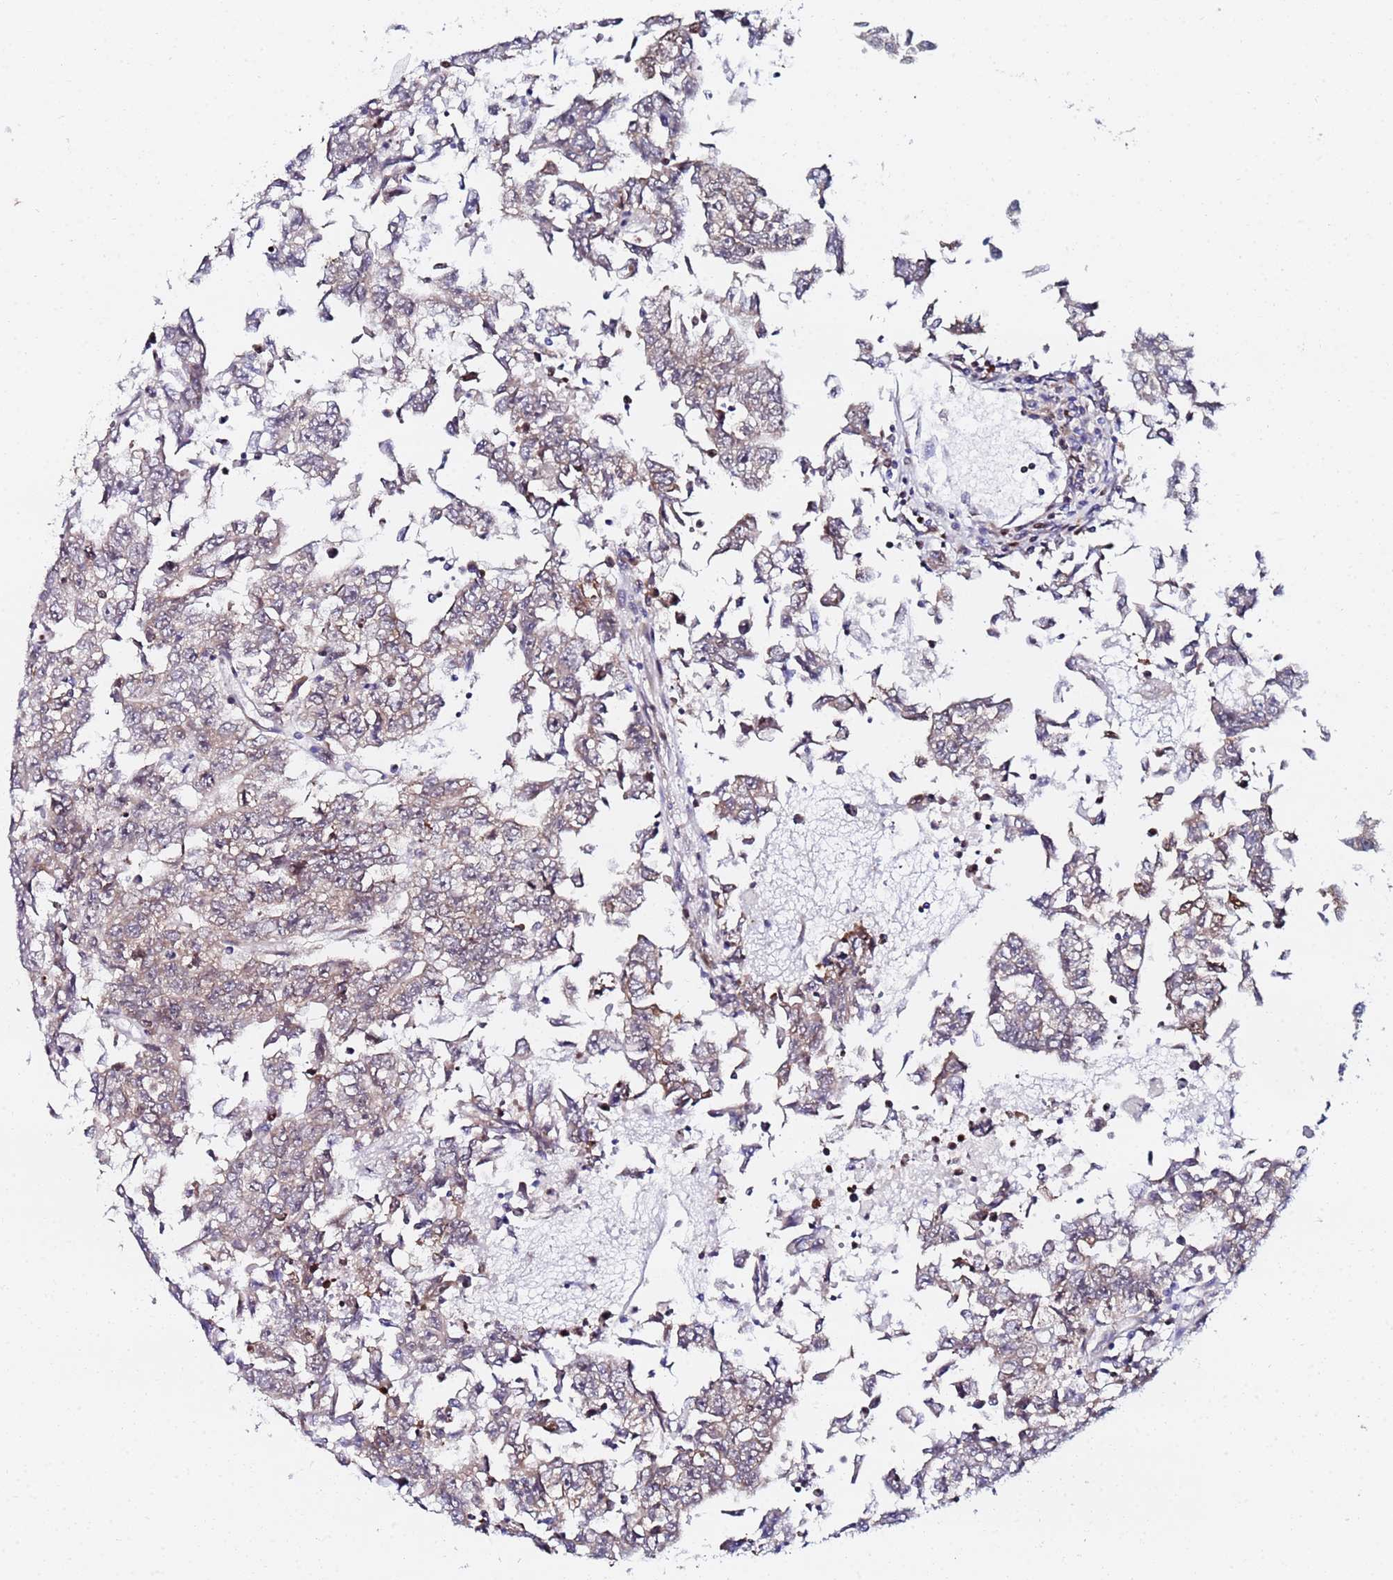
{"staining": {"intensity": "moderate", "quantity": "25%-75%", "location": "nuclear"}, "tissue": "testis cancer", "cell_type": "Tumor cells", "image_type": "cancer", "snomed": [{"axis": "morphology", "description": "Carcinoma, Embryonal, NOS"}, {"axis": "topography", "description": "Testis"}], "caption": "Immunohistochemistry (DAB (3,3'-diaminobenzidine)) staining of human testis cancer exhibits moderate nuclear protein staining in approximately 25%-75% of tumor cells.", "gene": "SNRPA1", "patient": {"sex": "male", "age": 25}}